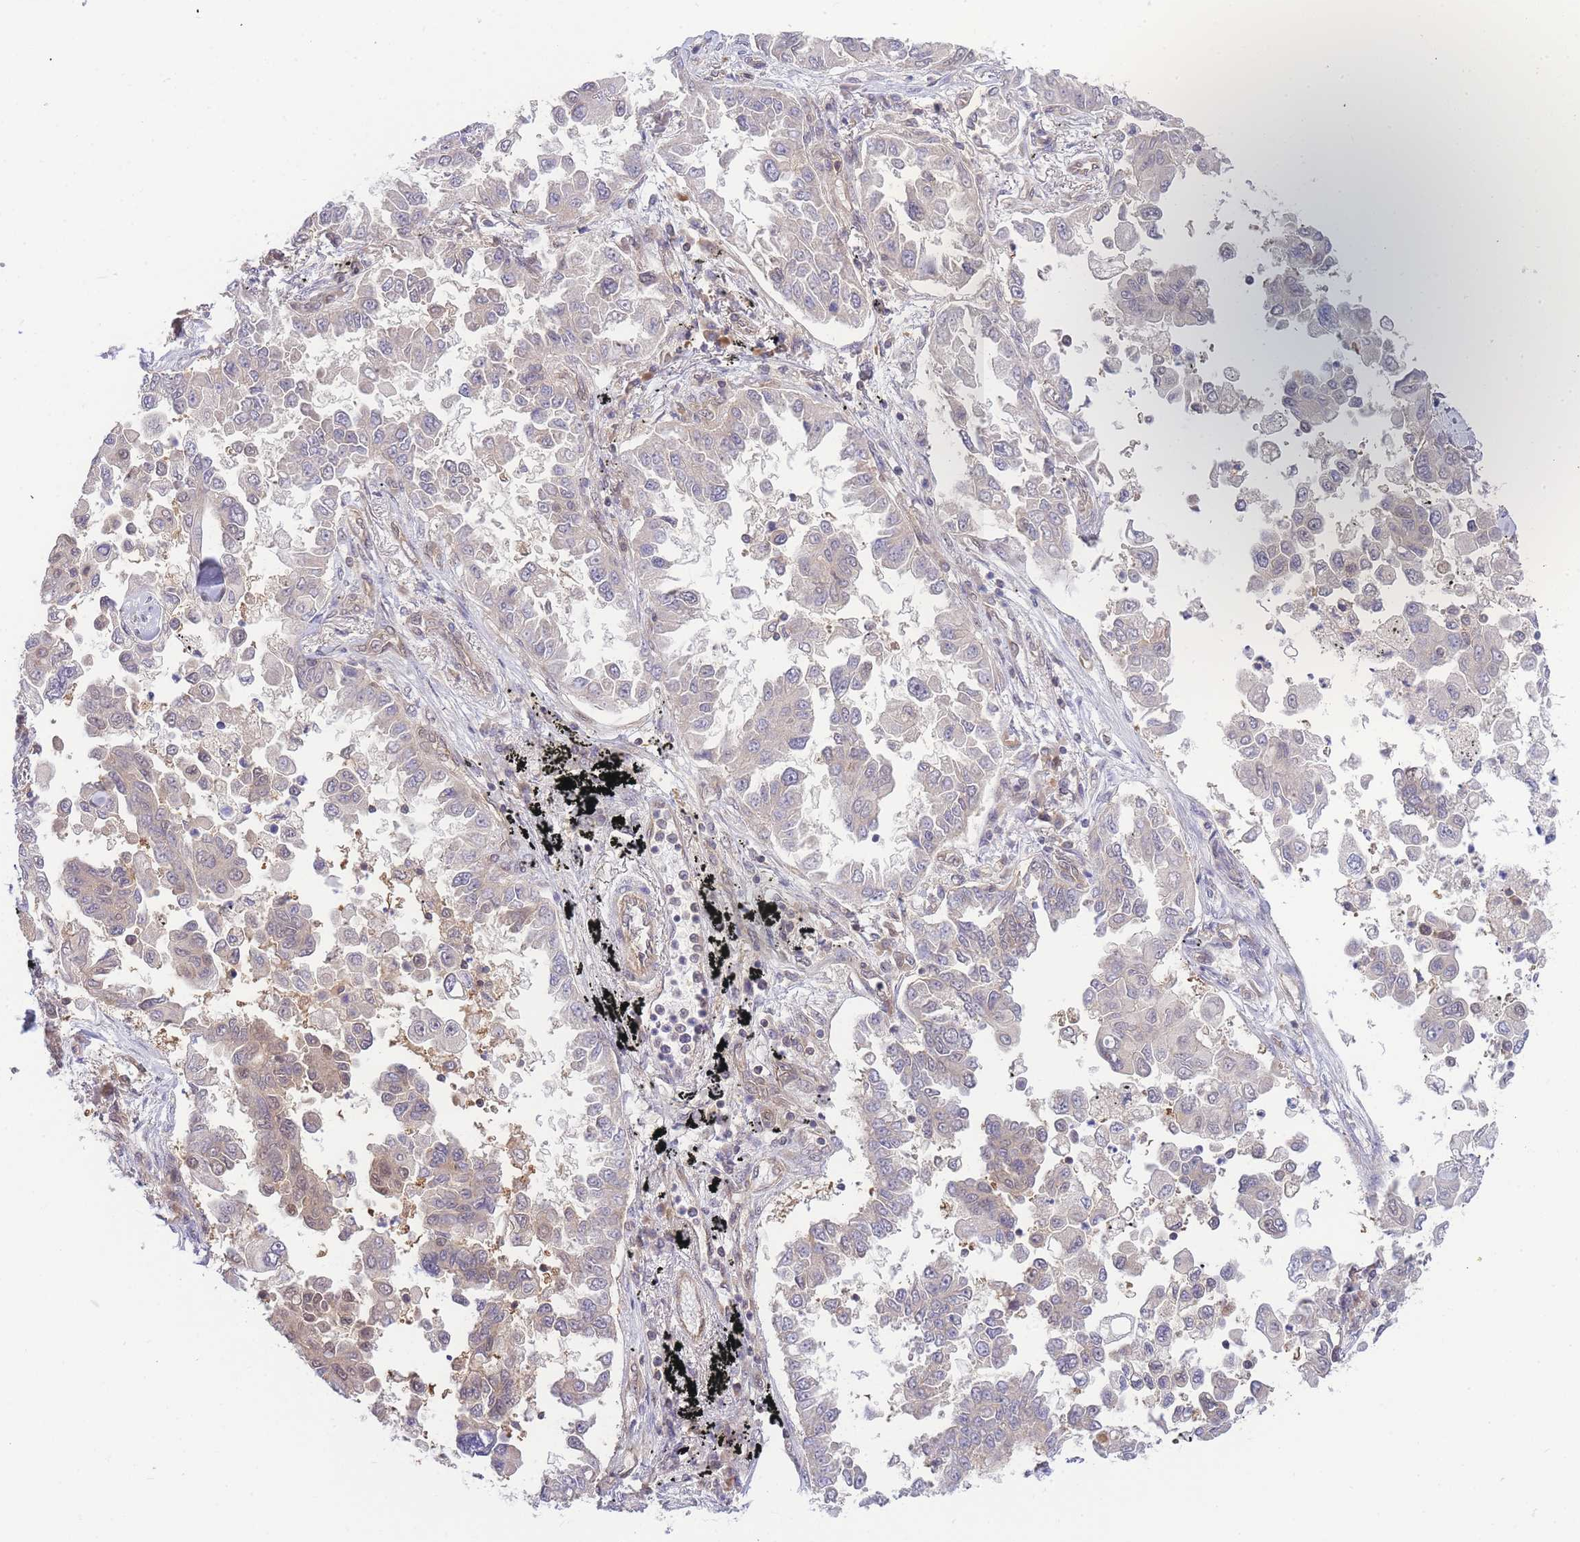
{"staining": {"intensity": "moderate", "quantity": "25%-75%", "location": "cytoplasmic/membranous,nuclear"}, "tissue": "lung cancer", "cell_type": "Tumor cells", "image_type": "cancer", "snomed": [{"axis": "morphology", "description": "Adenocarcinoma, NOS"}, {"axis": "topography", "description": "Lung"}], "caption": "Moderate cytoplasmic/membranous and nuclear positivity is seen in about 25%-75% of tumor cells in lung cancer (adenocarcinoma).", "gene": "KIAA1191", "patient": {"sex": "female", "age": 67}}